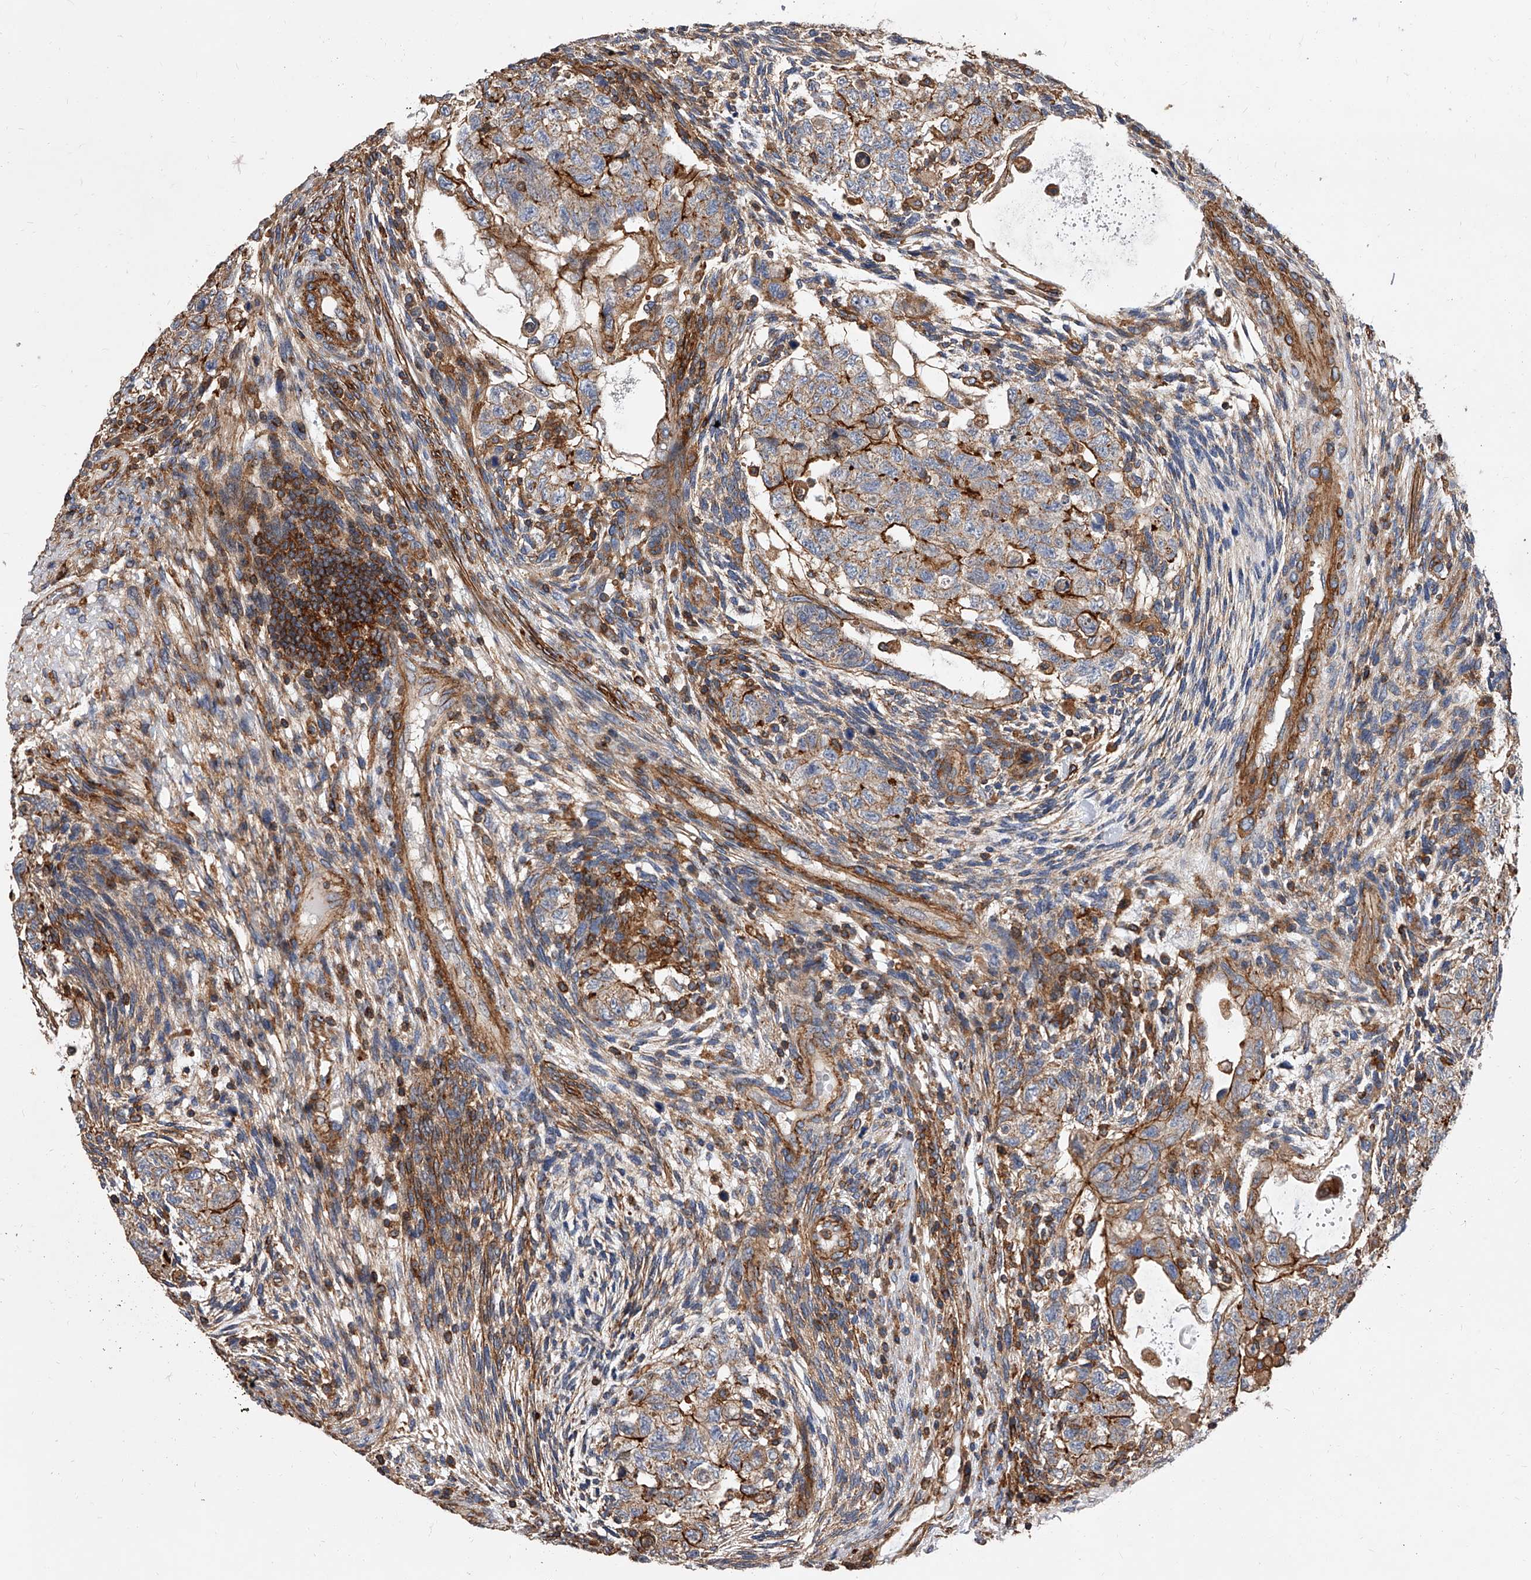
{"staining": {"intensity": "moderate", "quantity": ">75%", "location": "cytoplasmic/membranous"}, "tissue": "testis cancer", "cell_type": "Tumor cells", "image_type": "cancer", "snomed": [{"axis": "morphology", "description": "Carcinoma, Embryonal, NOS"}, {"axis": "topography", "description": "Testis"}], "caption": "Moderate cytoplasmic/membranous positivity for a protein is identified in approximately >75% of tumor cells of testis cancer using immunohistochemistry.", "gene": "PISD", "patient": {"sex": "male", "age": 36}}